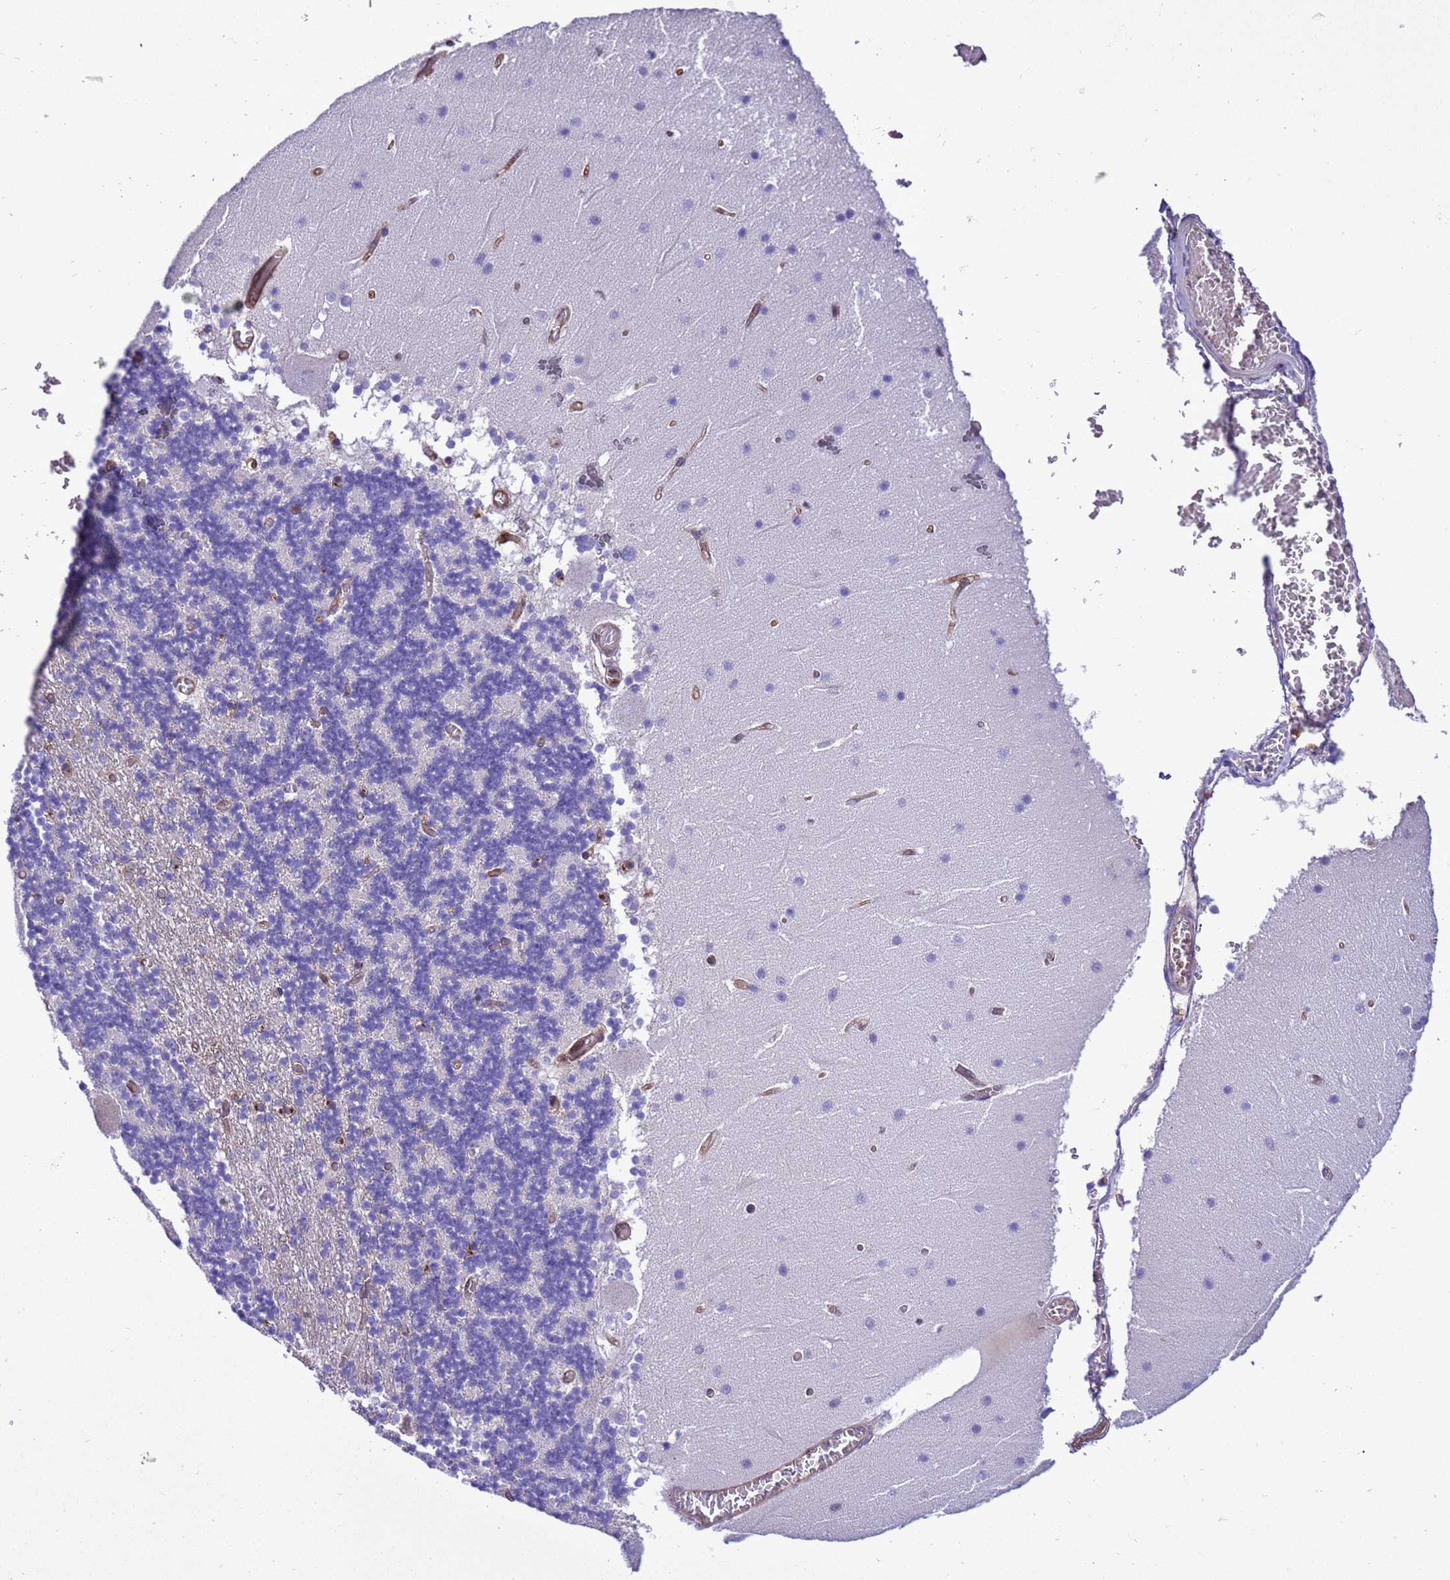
{"staining": {"intensity": "negative", "quantity": "none", "location": "none"}, "tissue": "cerebellum", "cell_type": "Cells in granular layer", "image_type": "normal", "snomed": [{"axis": "morphology", "description": "Normal tissue, NOS"}, {"axis": "topography", "description": "Cerebellum"}], "caption": "Immunohistochemical staining of normal human cerebellum displays no significant staining in cells in granular layer.", "gene": "RABEP2", "patient": {"sex": "female", "age": 28}}